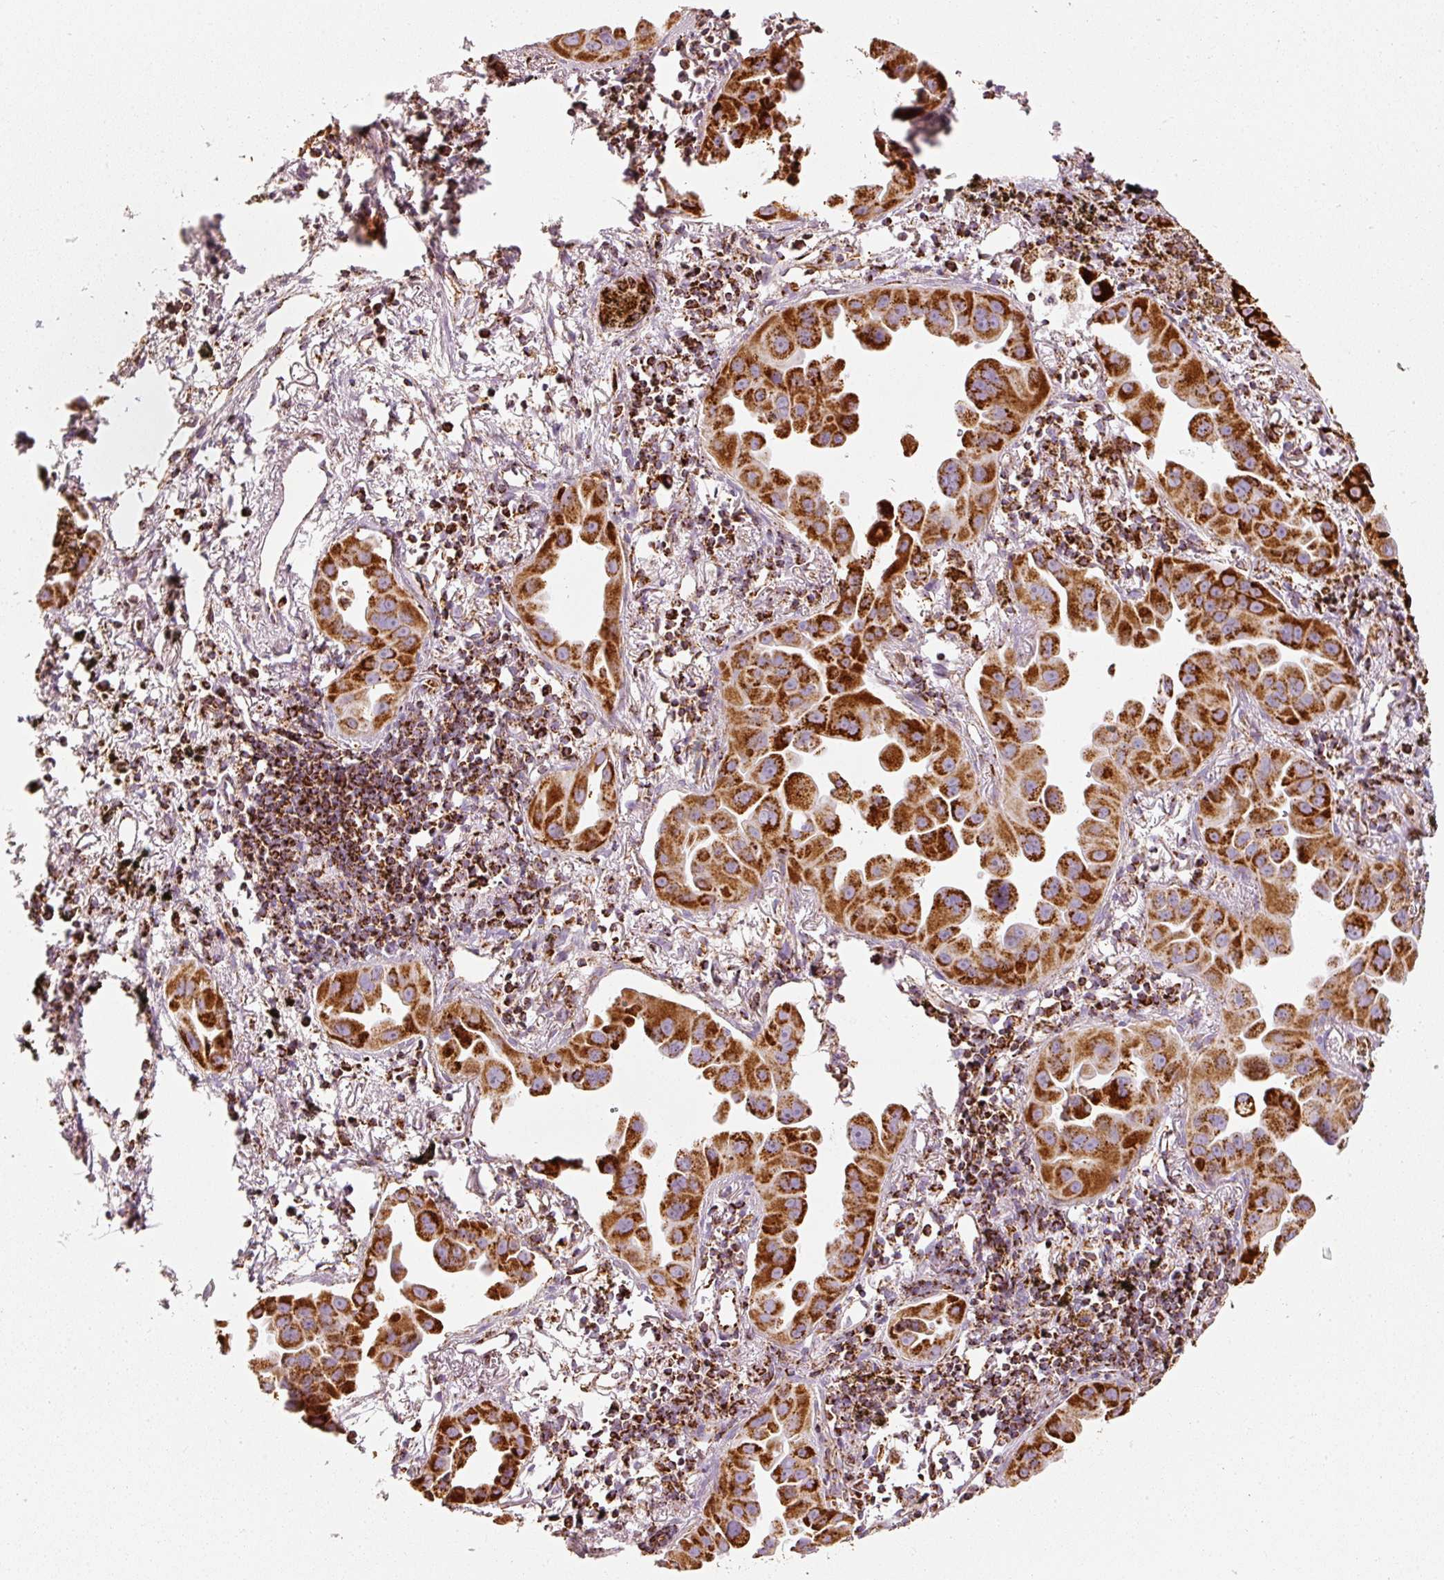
{"staining": {"intensity": "strong", "quantity": ">75%", "location": "cytoplasmic/membranous"}, "tissue": "lung cancer", "cell_type": "Tumor cells", "image_type": "cancer", "snomed": [{"axis": "morphology", "description": "Adenocarcinoma, NOS"}, {"axis": "topography", "description": "Lung"}], "caption": "Lung cancer stained with immunohistochemistry (IHC) displays strong cytoplasmic/membranous positivity in approximately >75% of tumor cells.", "gene": "MT-CO2", "patient": {"sex": "male", "age": 68}}